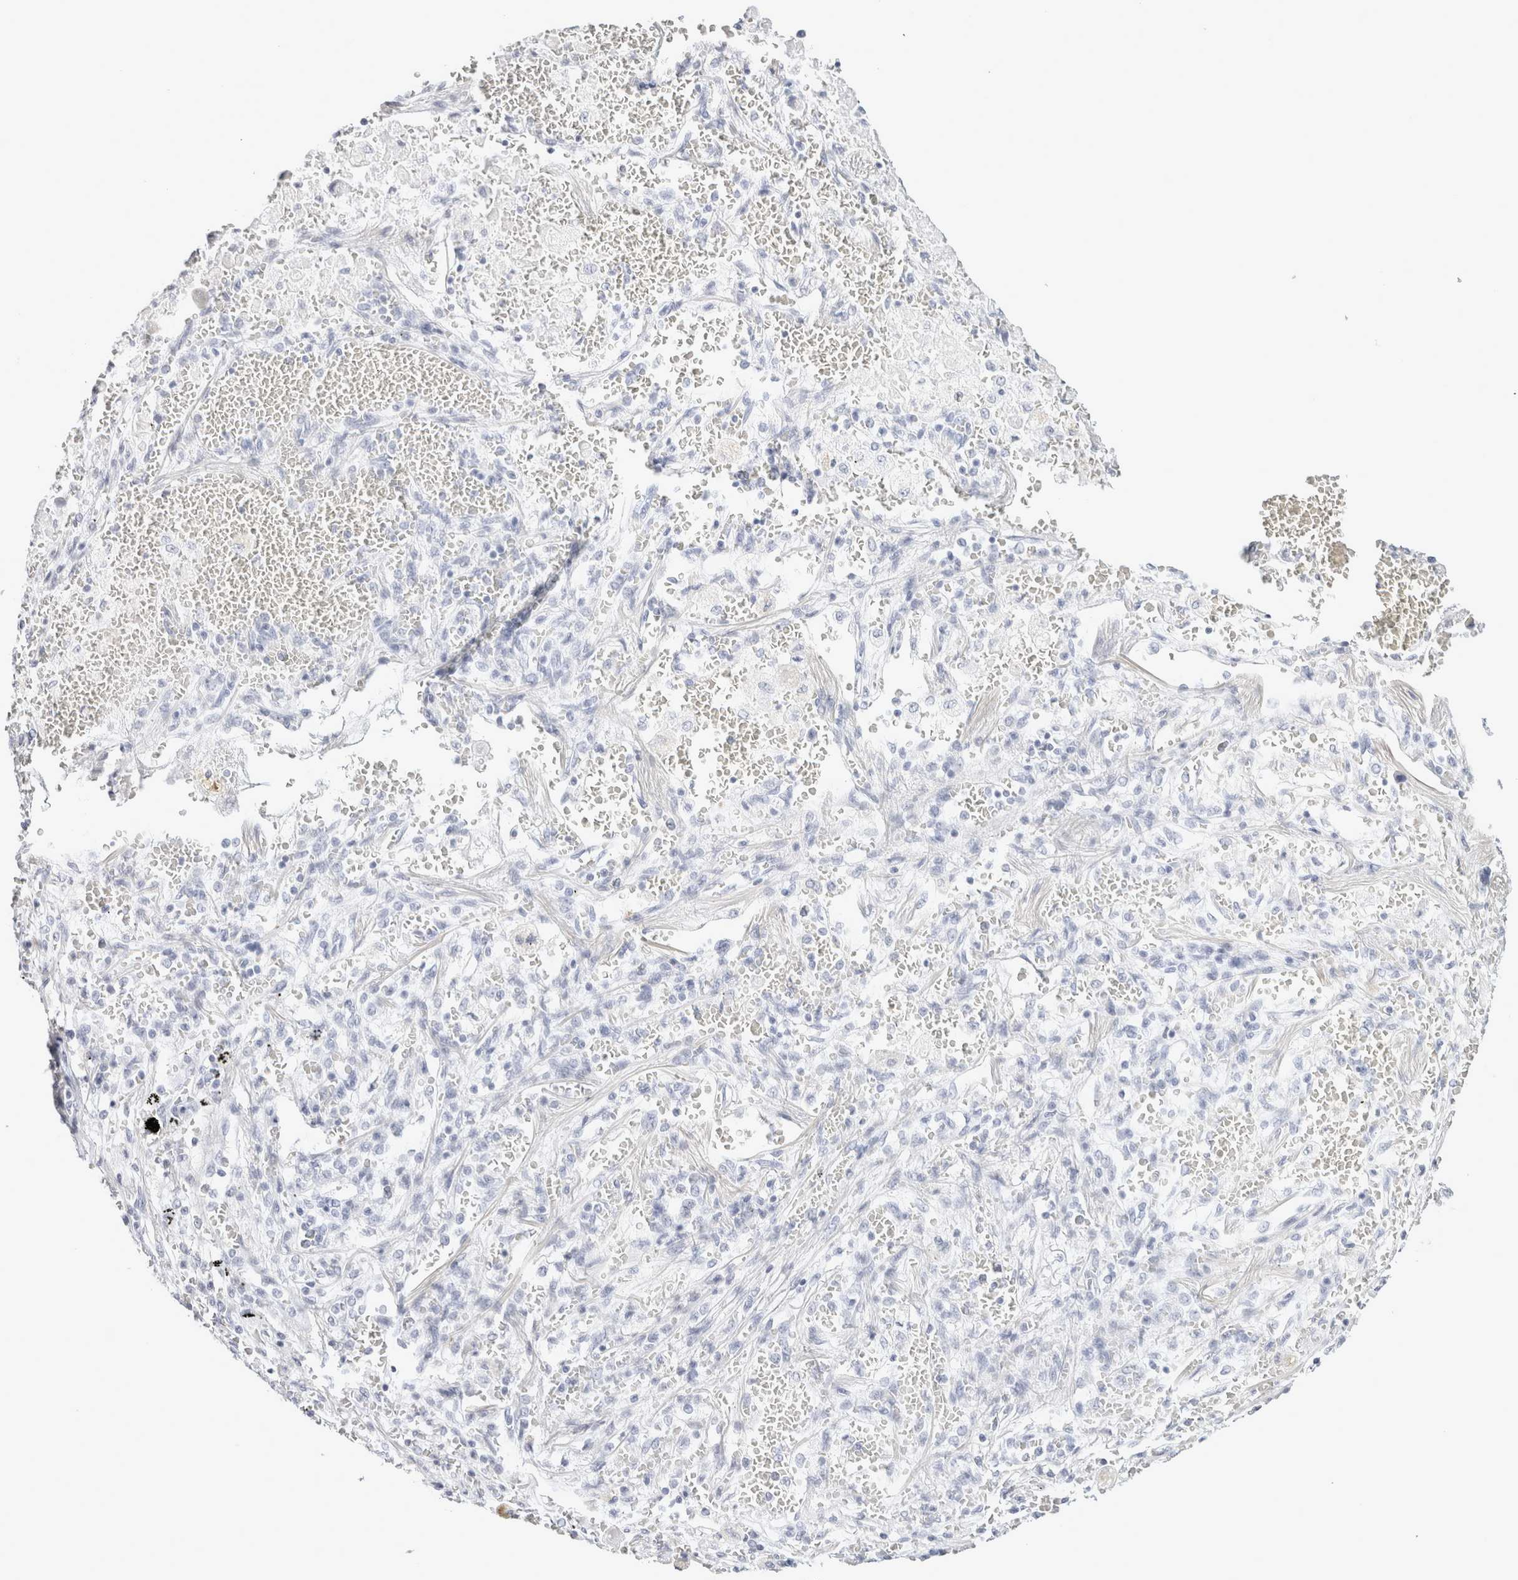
{"staining": {"intensity": "negative", "quantity": "none", "location": "none"}, "tissue": "lung cancer", "cell_type": "Tumor cells", "image_type": "cancer", "snomed": [{"axis": "morphology", "description": "Squamous cell carcinoma, NOS"}, {"axis": "topography", "description": "Lung"}], "caption": "DAB (3,3'-diaminobenzidine) immunohistochemical staining of lung cancer displays no significant positivity in tumor cells.", "gene": "GARIN1A", "patient": {"sex": "male", "age": 61}}